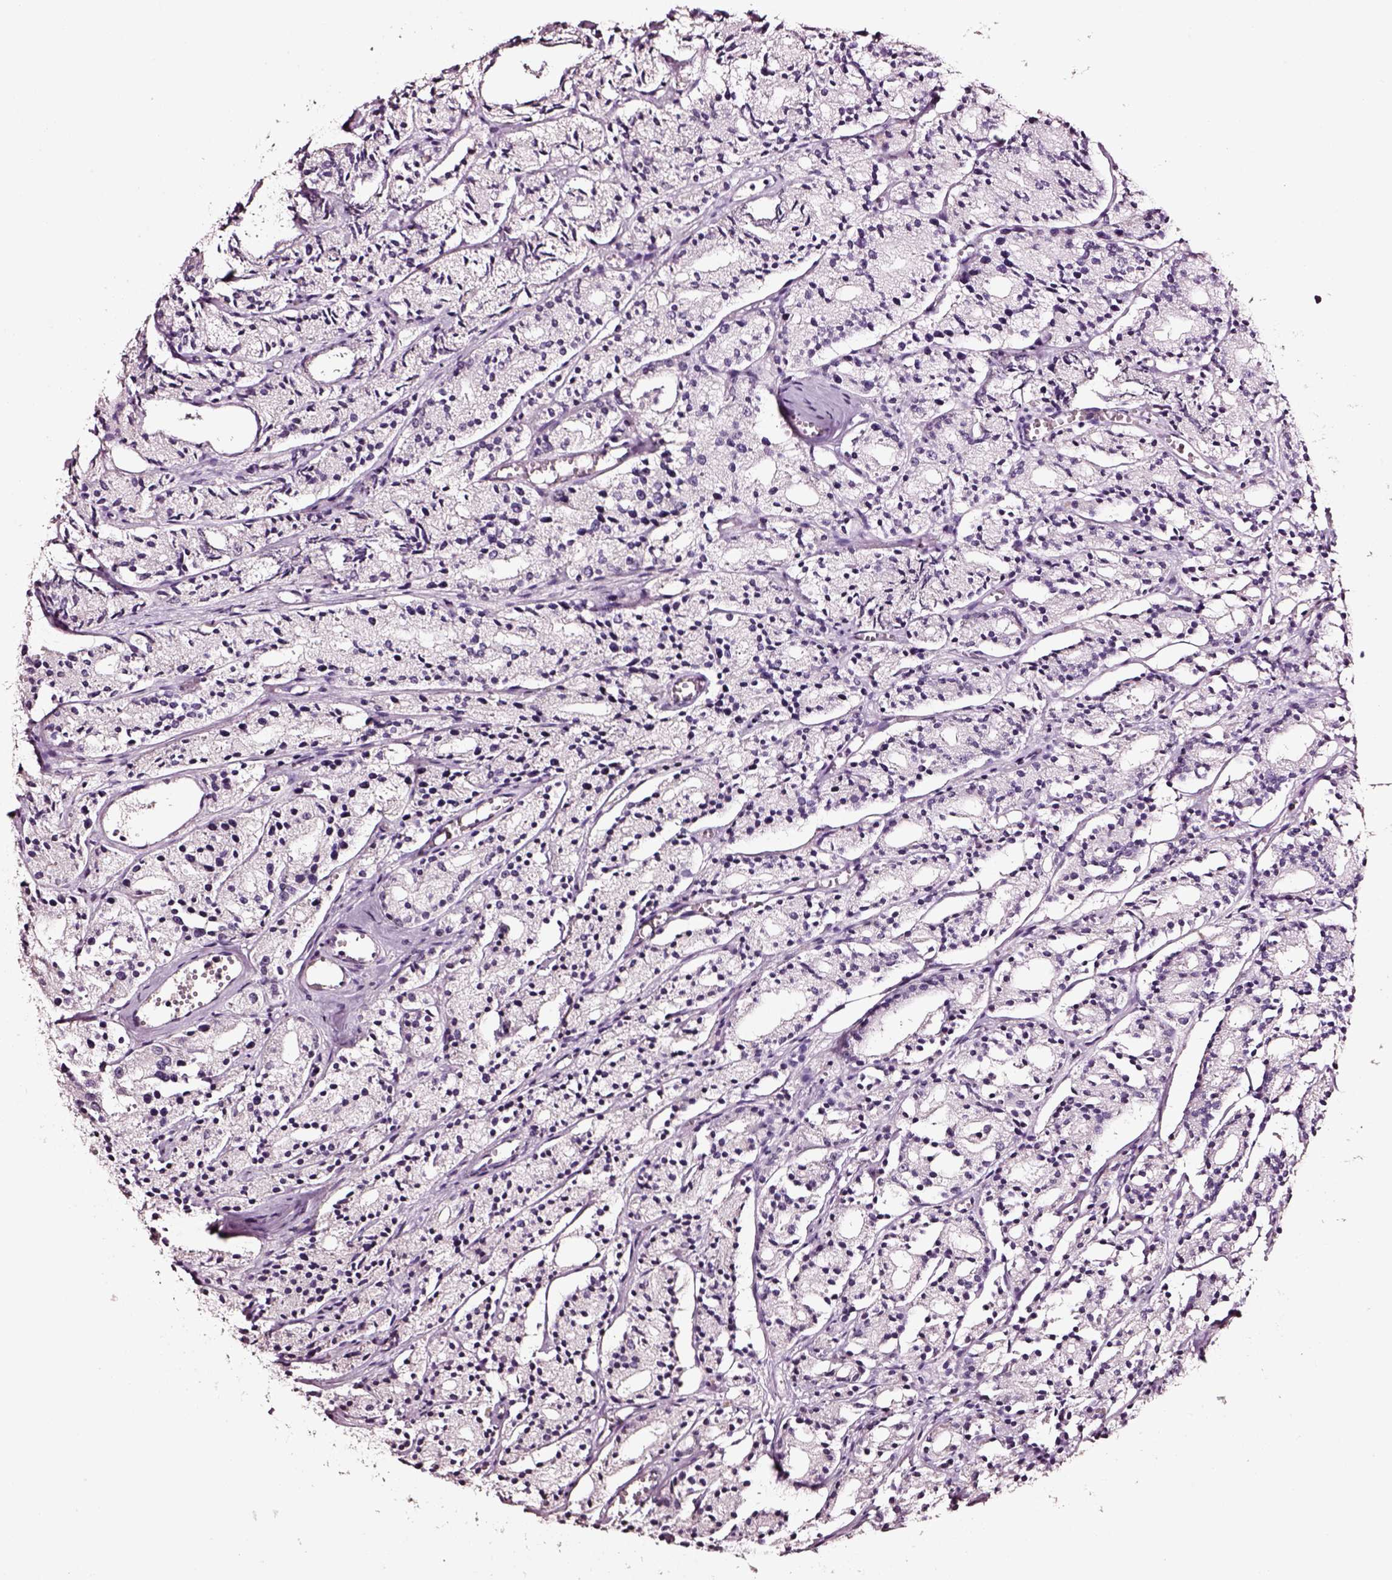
{"staining": {"intensity": "negative", "quantity": "none", "location": "none"}, "tissue": "prostate cancer", "cell_type": "Tumor cells", "image_type": "cancer", "snomed": [{"axis": "morphology", "description": "Adenocarcinoma, Medium grade"}, {"axis": "topography", "description": "Prostate"}], "caption": "Immunohistochemistry (IHC) of human prostate cancer (medium-grade adenocarcinoma) reveals no positivity in tumor cells.", "gene": "SMIM17", "patient": {"sex": "male", "age": 74}}